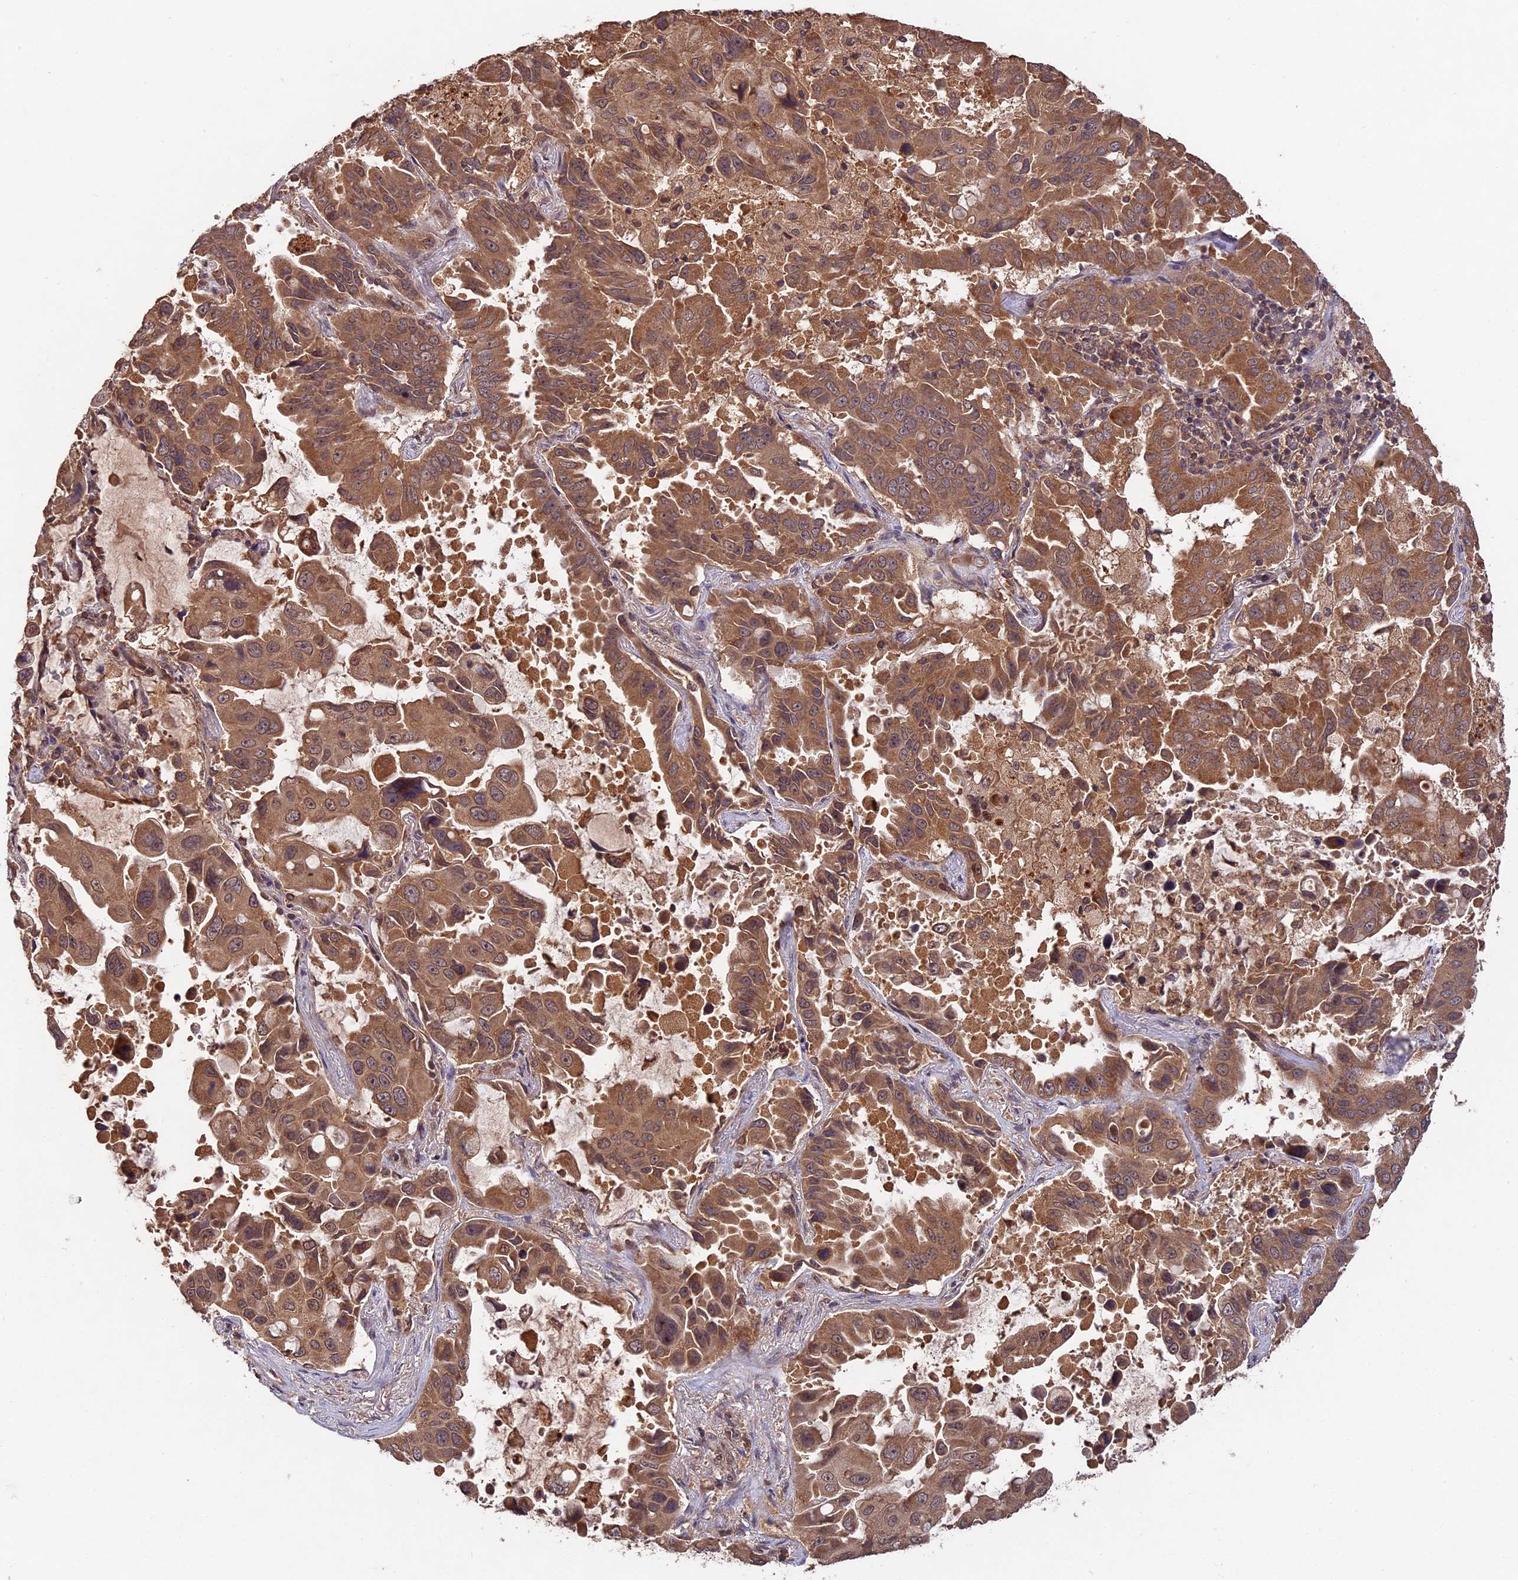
{"staining": {"intensity": "moderate", "quantity": ">75%", "location": "cytoplasmic/membranous"}, "tissue": "lung cancer", "cell_type": "Tumor cells", "image_type": "cancer", "snomed": [{"axis": "morphology", "description": "Adenocarcinoma, NOS"}, {"axis": "topography", "description": "Lung"}], "caption": "Moderate cytoplasmic/membranous staining for a protein is appreciated in approximately >75% of tumor cells of lung adenocarcinoma using IHC.", "gene": "CHAC1", "patient": {"sex": "male", "age": 64}}